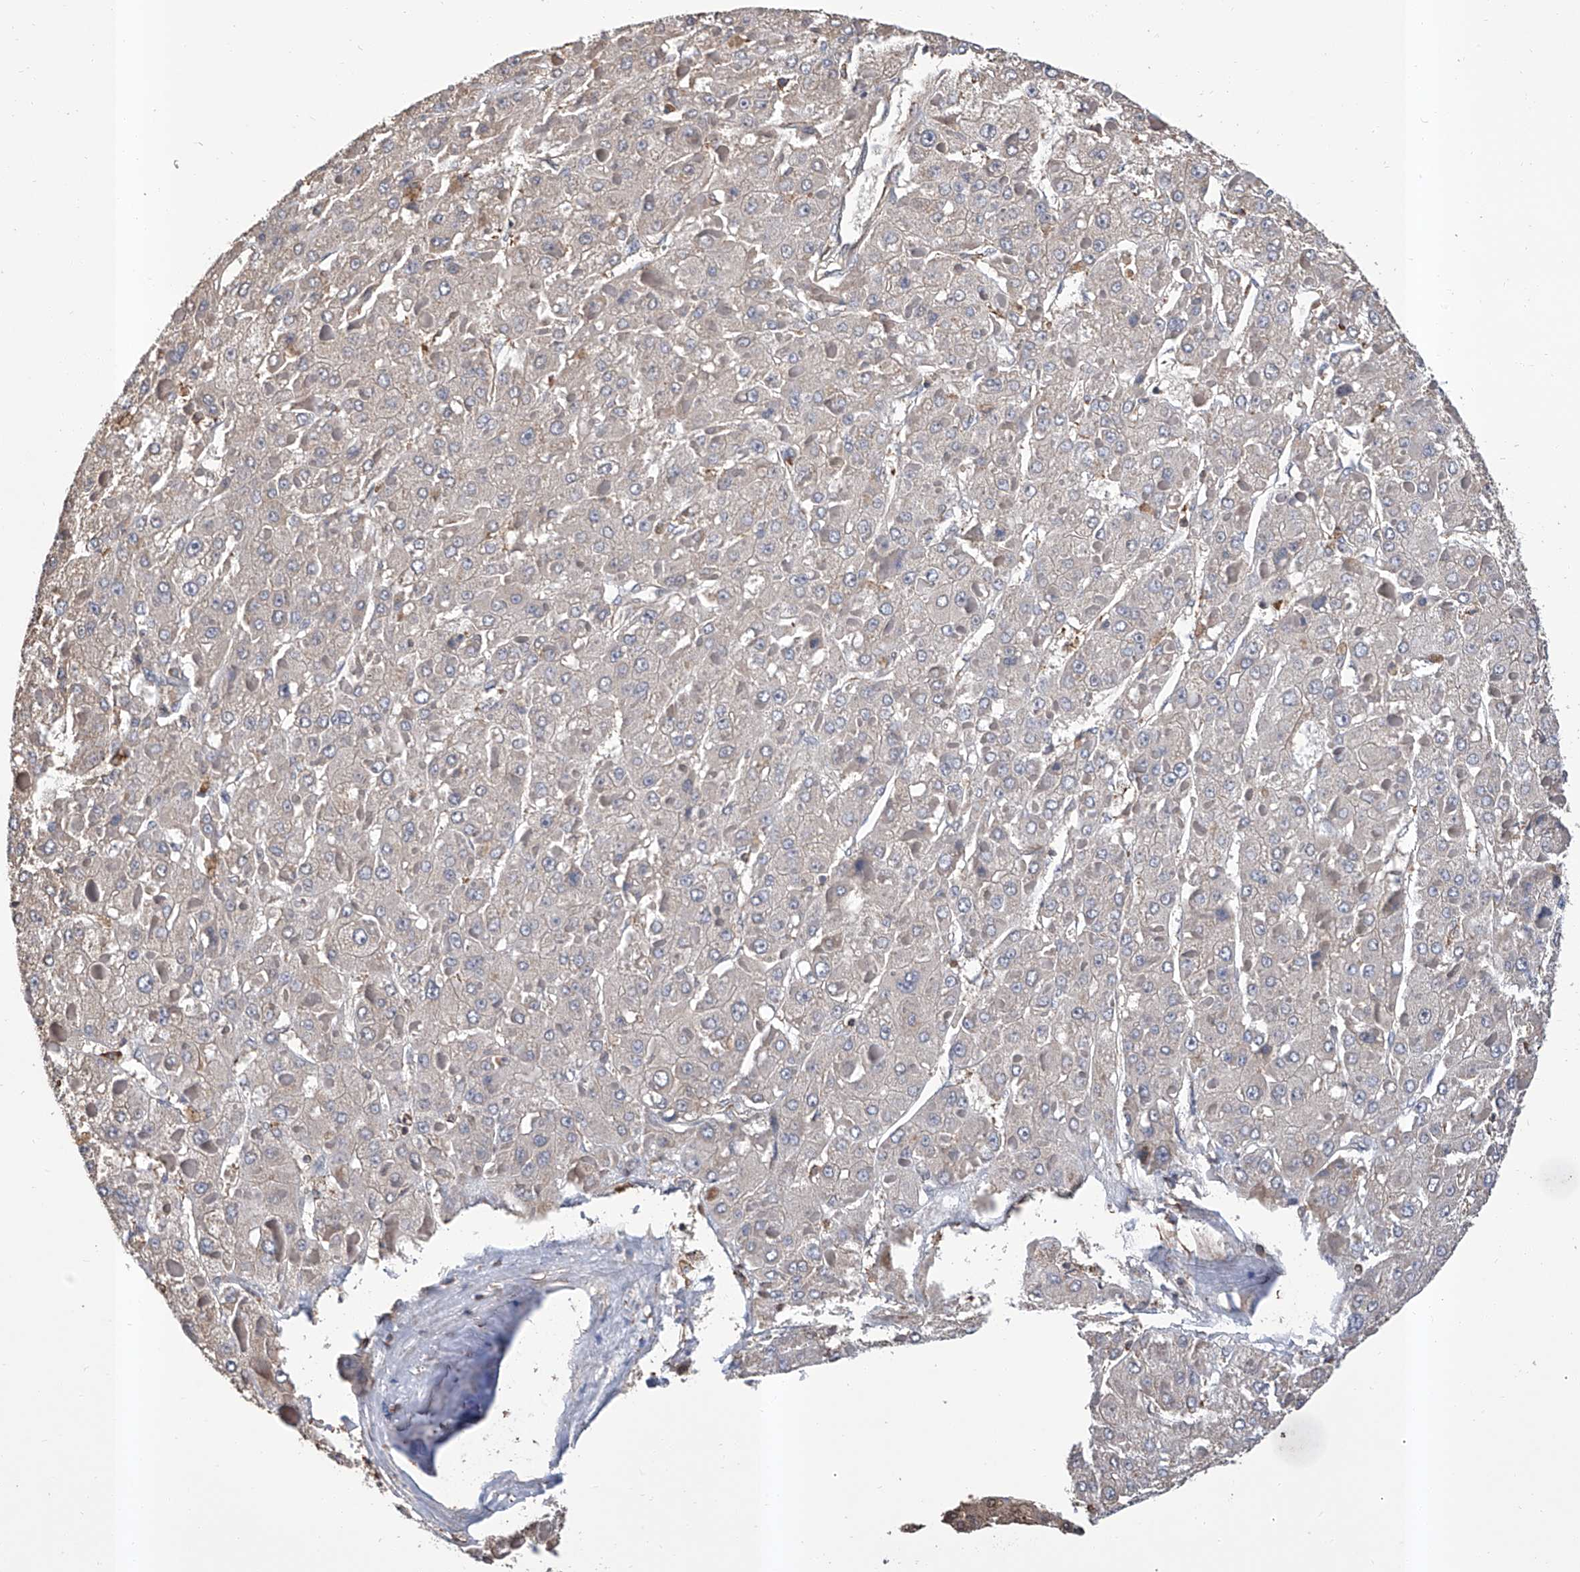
{"staining": {"intensity": "negative", "quantity": "none", "location": "none"}, "tissue": "liver cancer", "cell_type": "Tumor cells", "image_type": "cancer", "snomed": [{"axis": "morphology", "description": "Carcinoma, Hepatocellular, NOS"}, {"axis": "topography", "description": "Liver"}], "caption": "Tumor cells are negative for brown protein staining in liver cancer.", "gene": "GPT", "patient": {"sex": "female", "age": 73}}